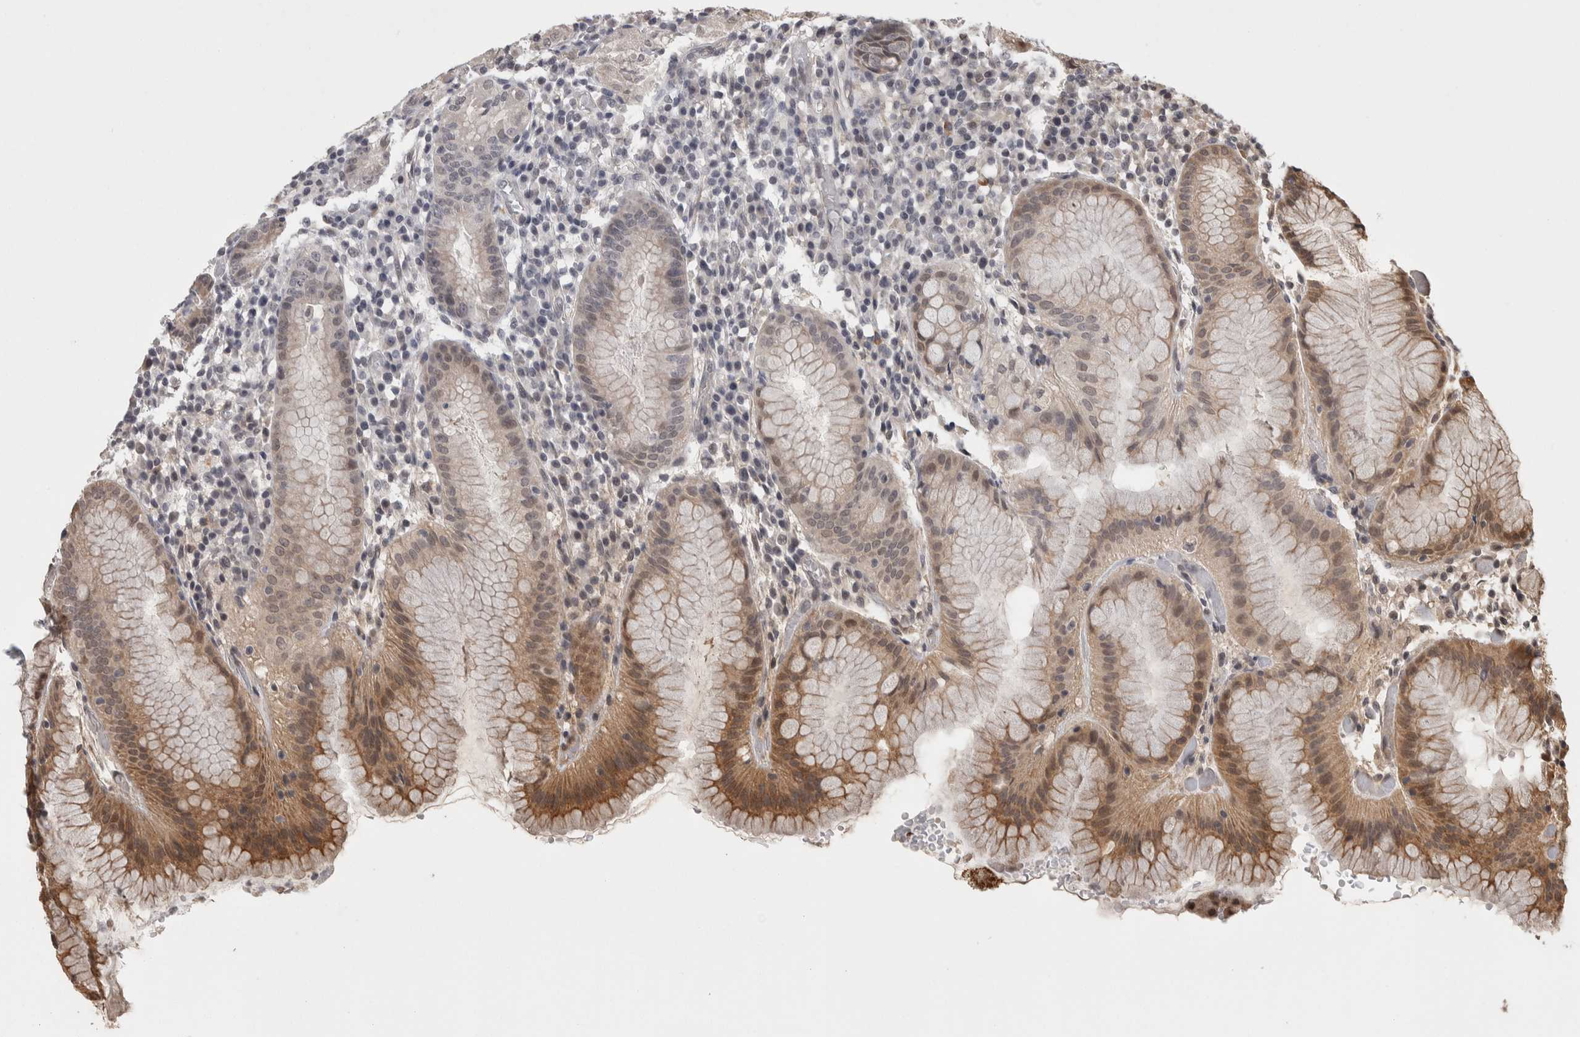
{"staining": {"intensity": "moderate", "quantity": "25%-75%", "location": "cytoplasmic/membranous,nuclear"}, "tissue": "stomach", "cell_type": "Glandular cells", "image_type": "normal", "snomed": [{"axis": "morphology", "description": "Normal tissue, NOS"}, {"axis": "topography", "description": "Stomach"}, {"axis": "topography", "description": "Stomach, lower"}], "caption": "Immunohistochemical staining of unremarkable stomach reveals medium levels of moderate cytoplasmic/membranous,nuclear expression in about 25%-75% of glandular cells.", "gene": "ZNF592", "patient": {"sex": "female", "age": 75}}